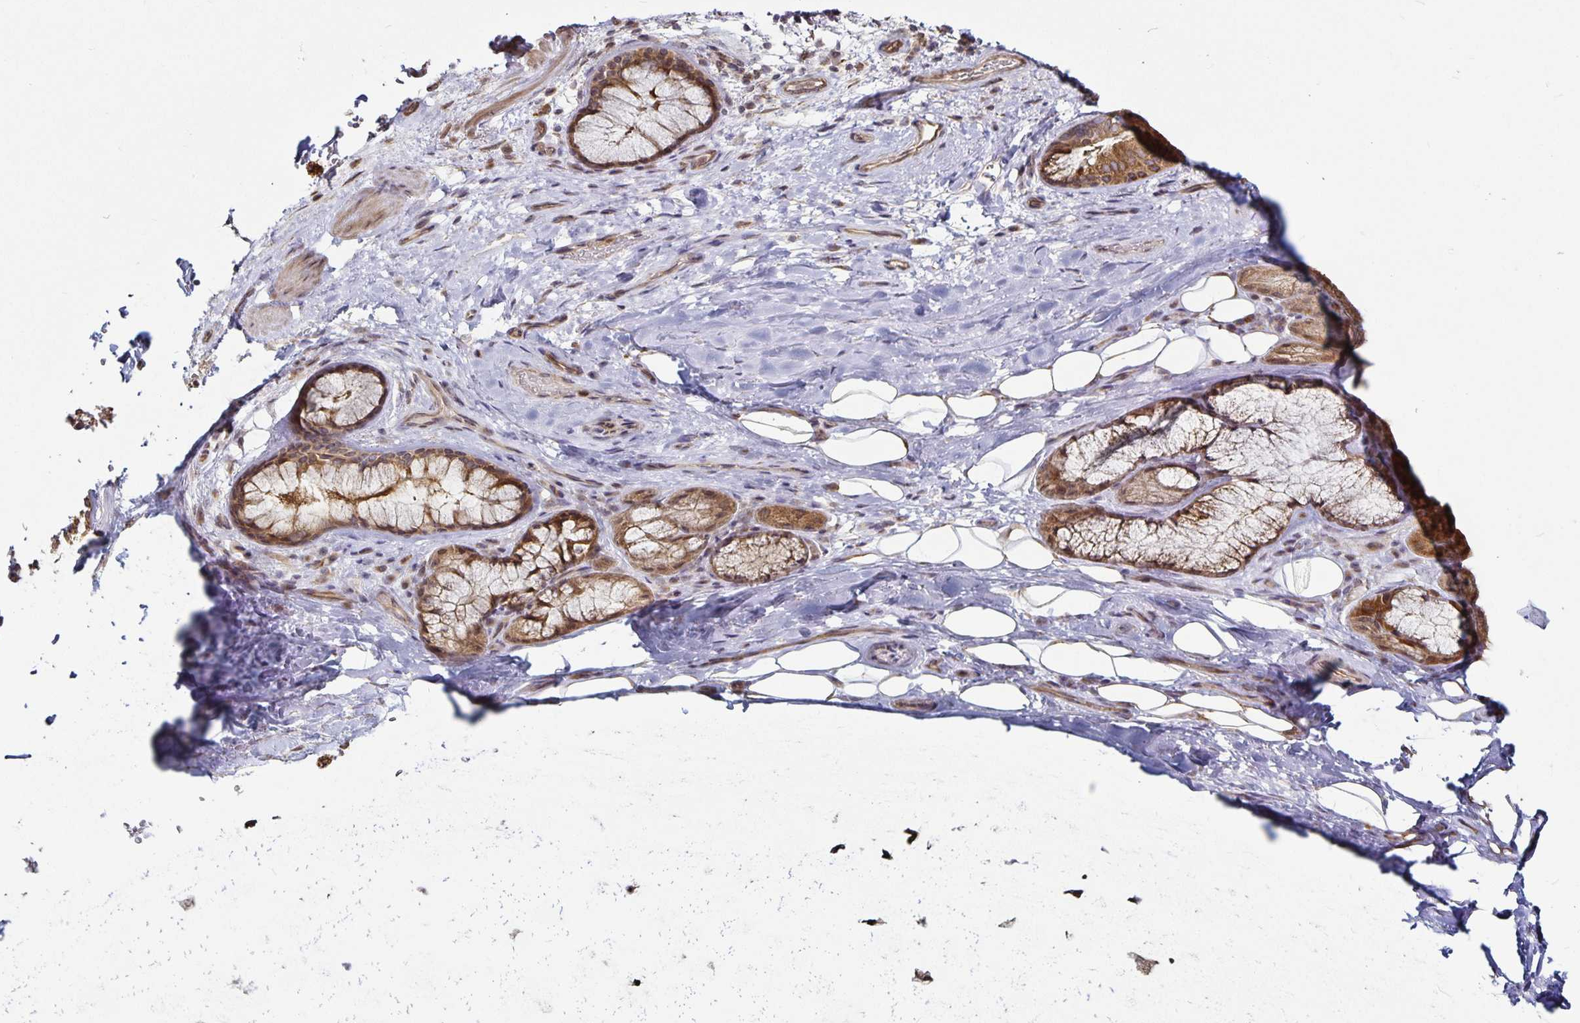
{"staining": {"intensity": "negative", "quantity": "none", "location": "none"}, "tissue": "adipose tissue", "cell_type": "Adipocytes", "image_type": "normal", "snomed": [{"axis": "morphology", "description": "Normal tissue, NOS"}, {"axis": "topography", "description": "Cartilage tissue"}, {"axis": "topography", "description": "Bronchus"}], "caption": "Protein analysis of unremarkable adipose tissue shows no significant staining in adipocytes. Brightfield microscopy of immunohistochemistry stained with DAB (3,3'-diaminobenzidine) (brown) and hematoxylin (blue), captured at high magnification.", "gene": "CYP27A1", "patient": {"sex": "male", "age": 64}}